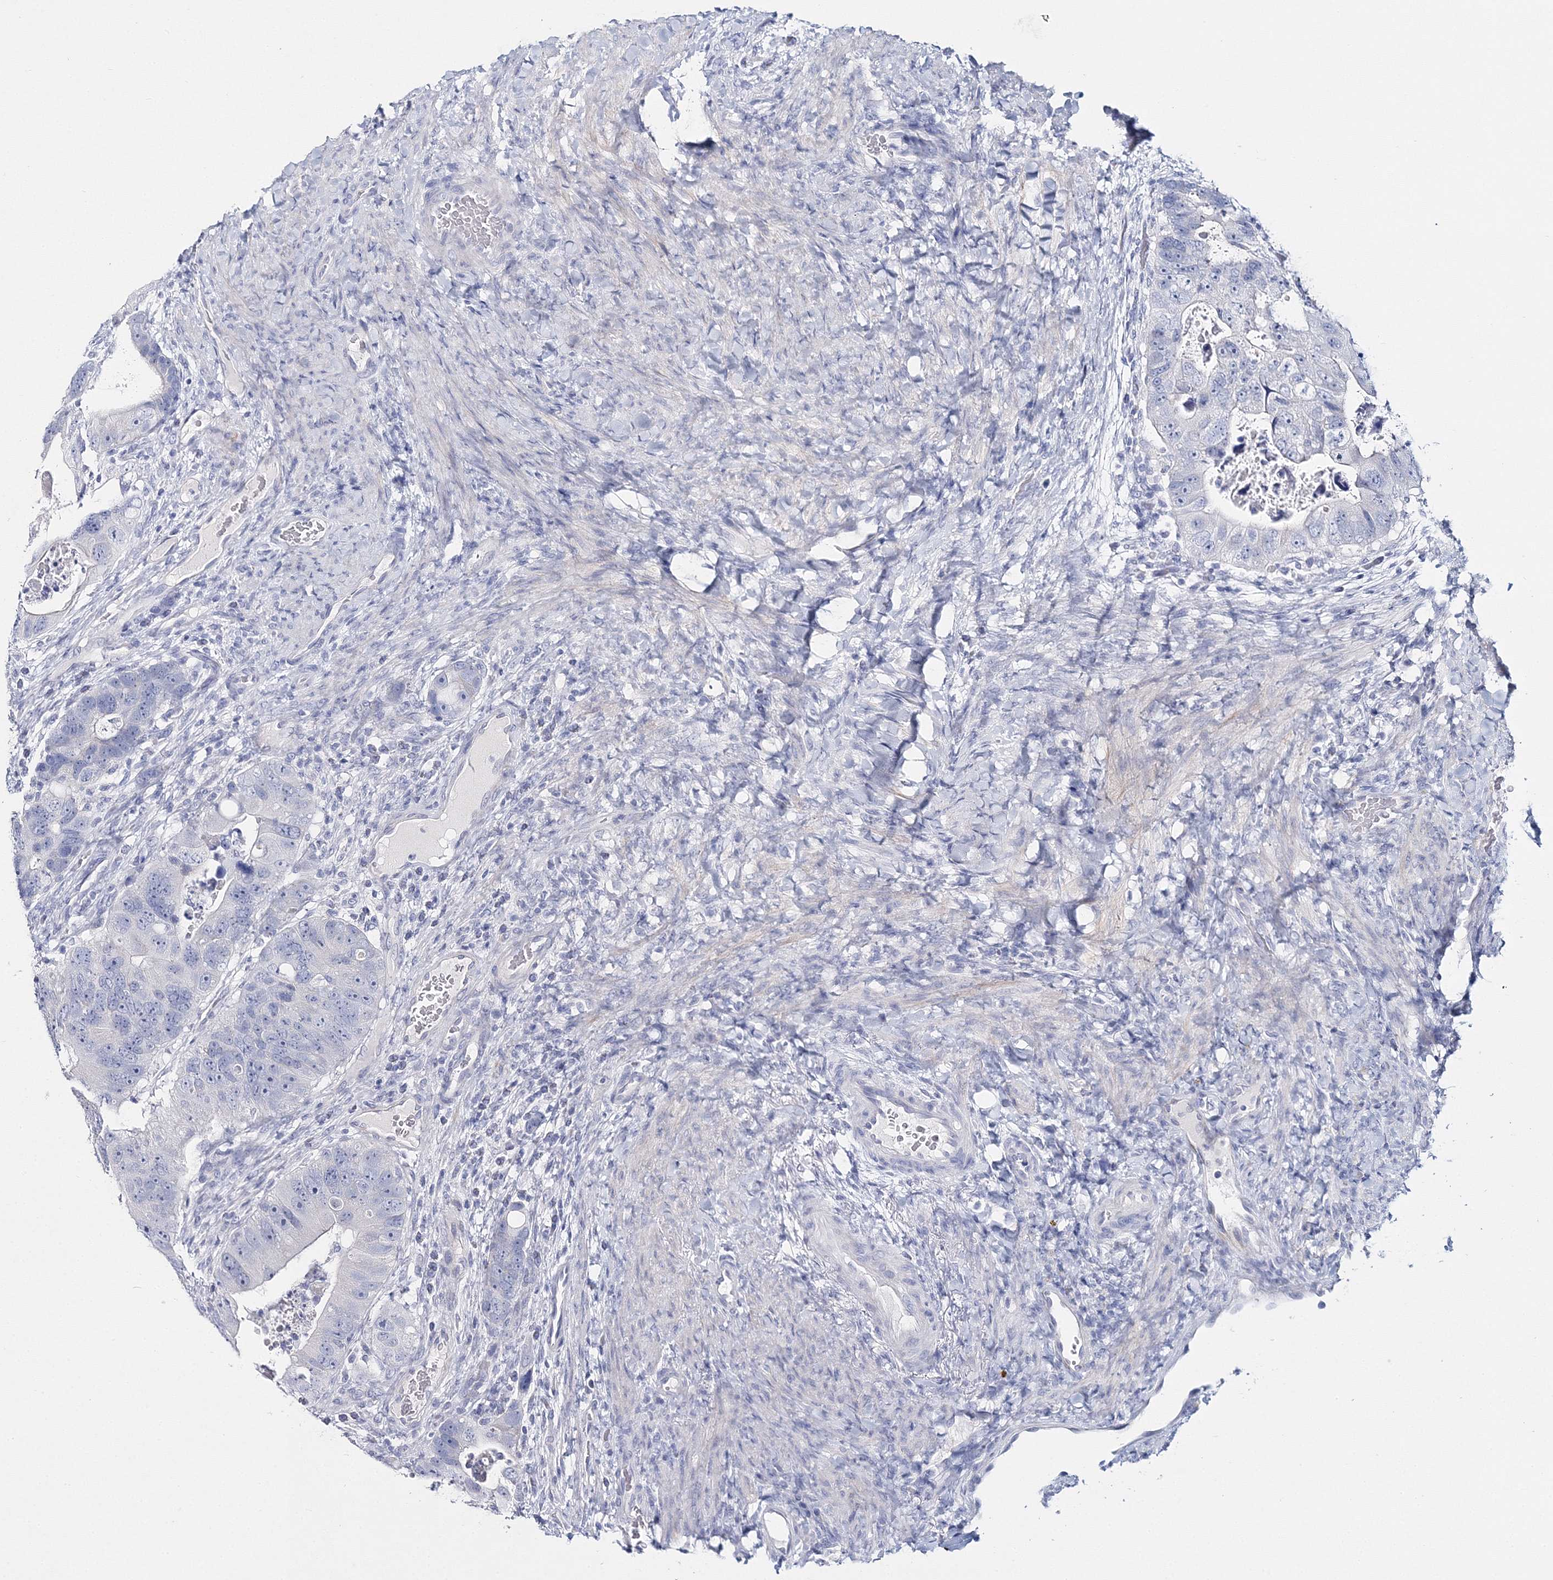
{"staining": {"intensity": "negative", "quantity": "none", "location": "none"}, "tissue": "colorectal cancer", "cell_type": "Tumor cells", "image_type": "cancer", "snomed": [{"axis": "morphology", "description": "Adenocarcinoma, NOS"}, {"axis": "topography", "description": "Rectum"}], "caption": "A photomicrograph of colorectal adenocarcinoma stained for a protein reveals no brown staining in tumor cells.", "gene": "MYOZ2", "patient": {"sex": "male", "age": 59}}